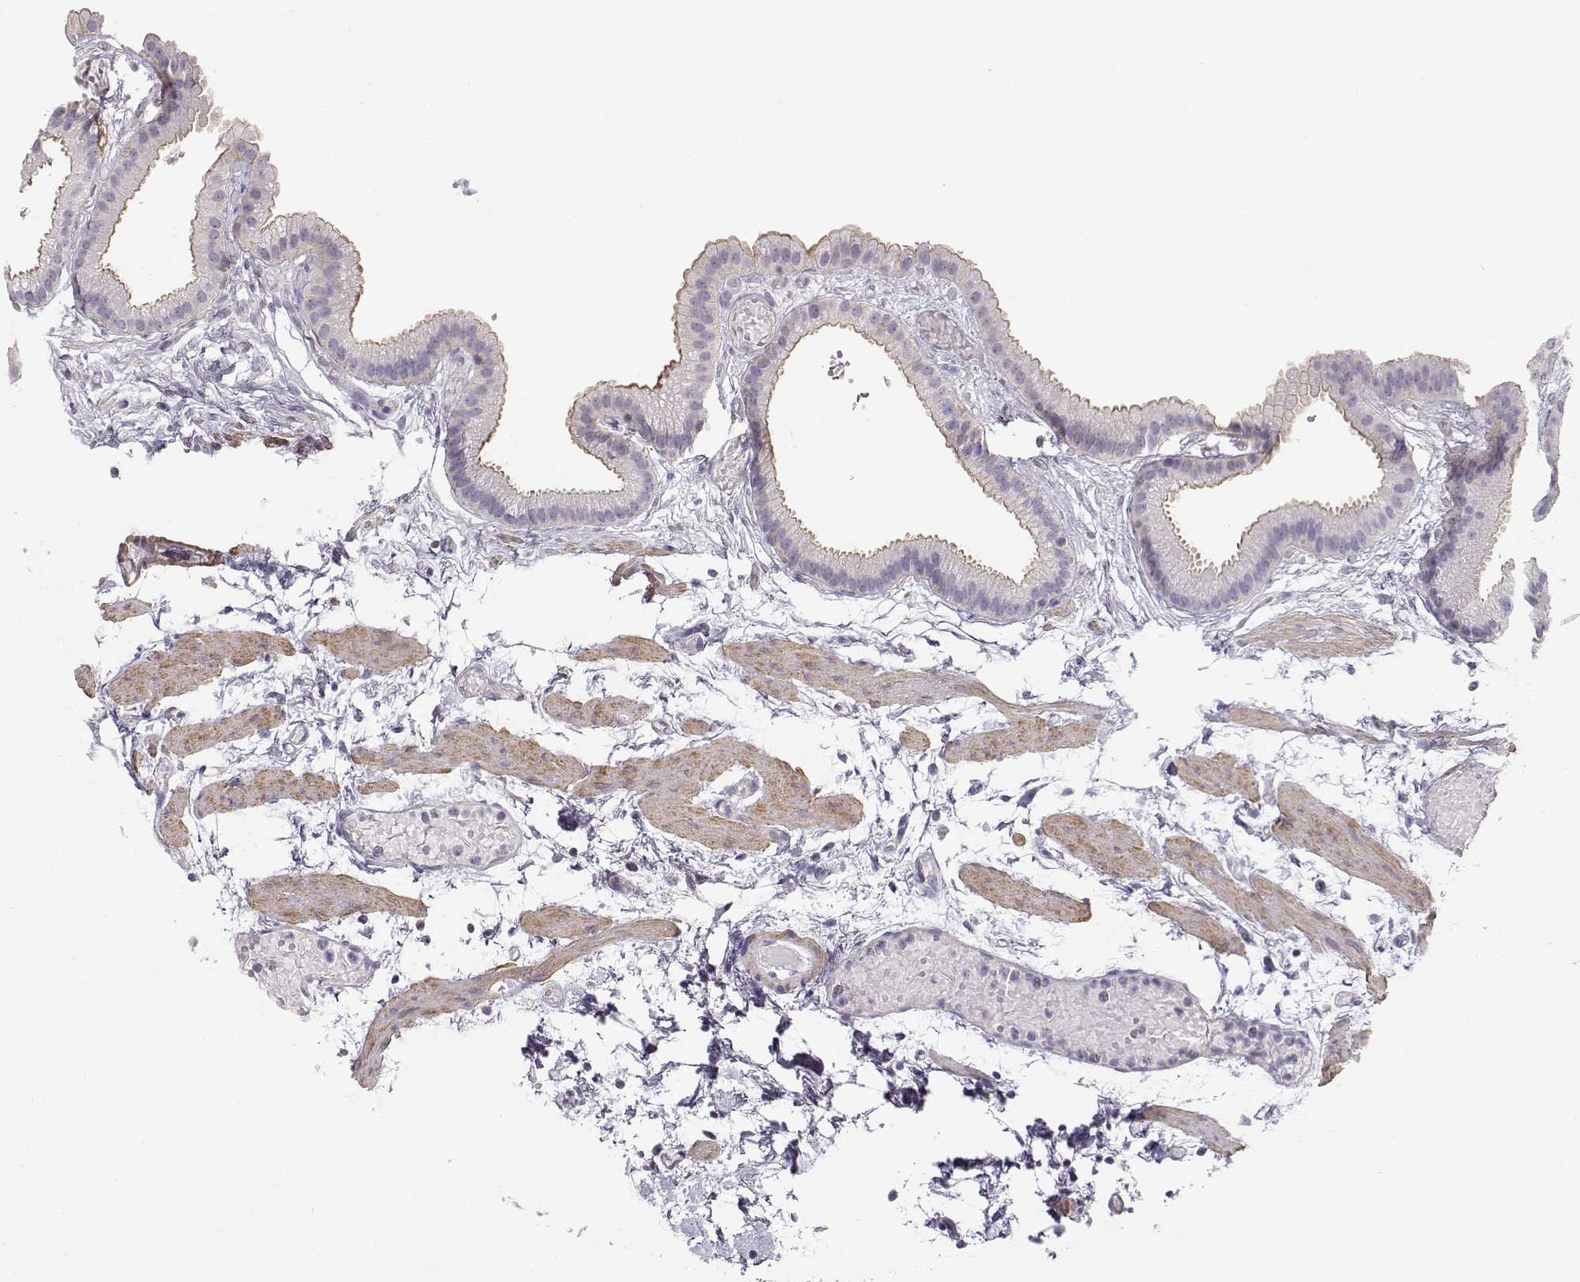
{"staining": {"intensity": "moderate", "quantity": "<25%", "location": "cytoplasmic/membranous"}, "tissue": "gallbladder", "cell_type": "Glandular cells", "image_type": "normal", "snomed": [{"axis": "morphology", "description": "Normal tissue, NOS"}, {"axis": "topography", "description": "Gallbladder"}], "caption": "Gallbladder stained for a protein demonstrates moderate cytoplasmic/membranous positivity in glandular cells. Nuclei are stained in blue.", "gene": "DAPL1", "patient": {"sex": "female", "age": 45}}